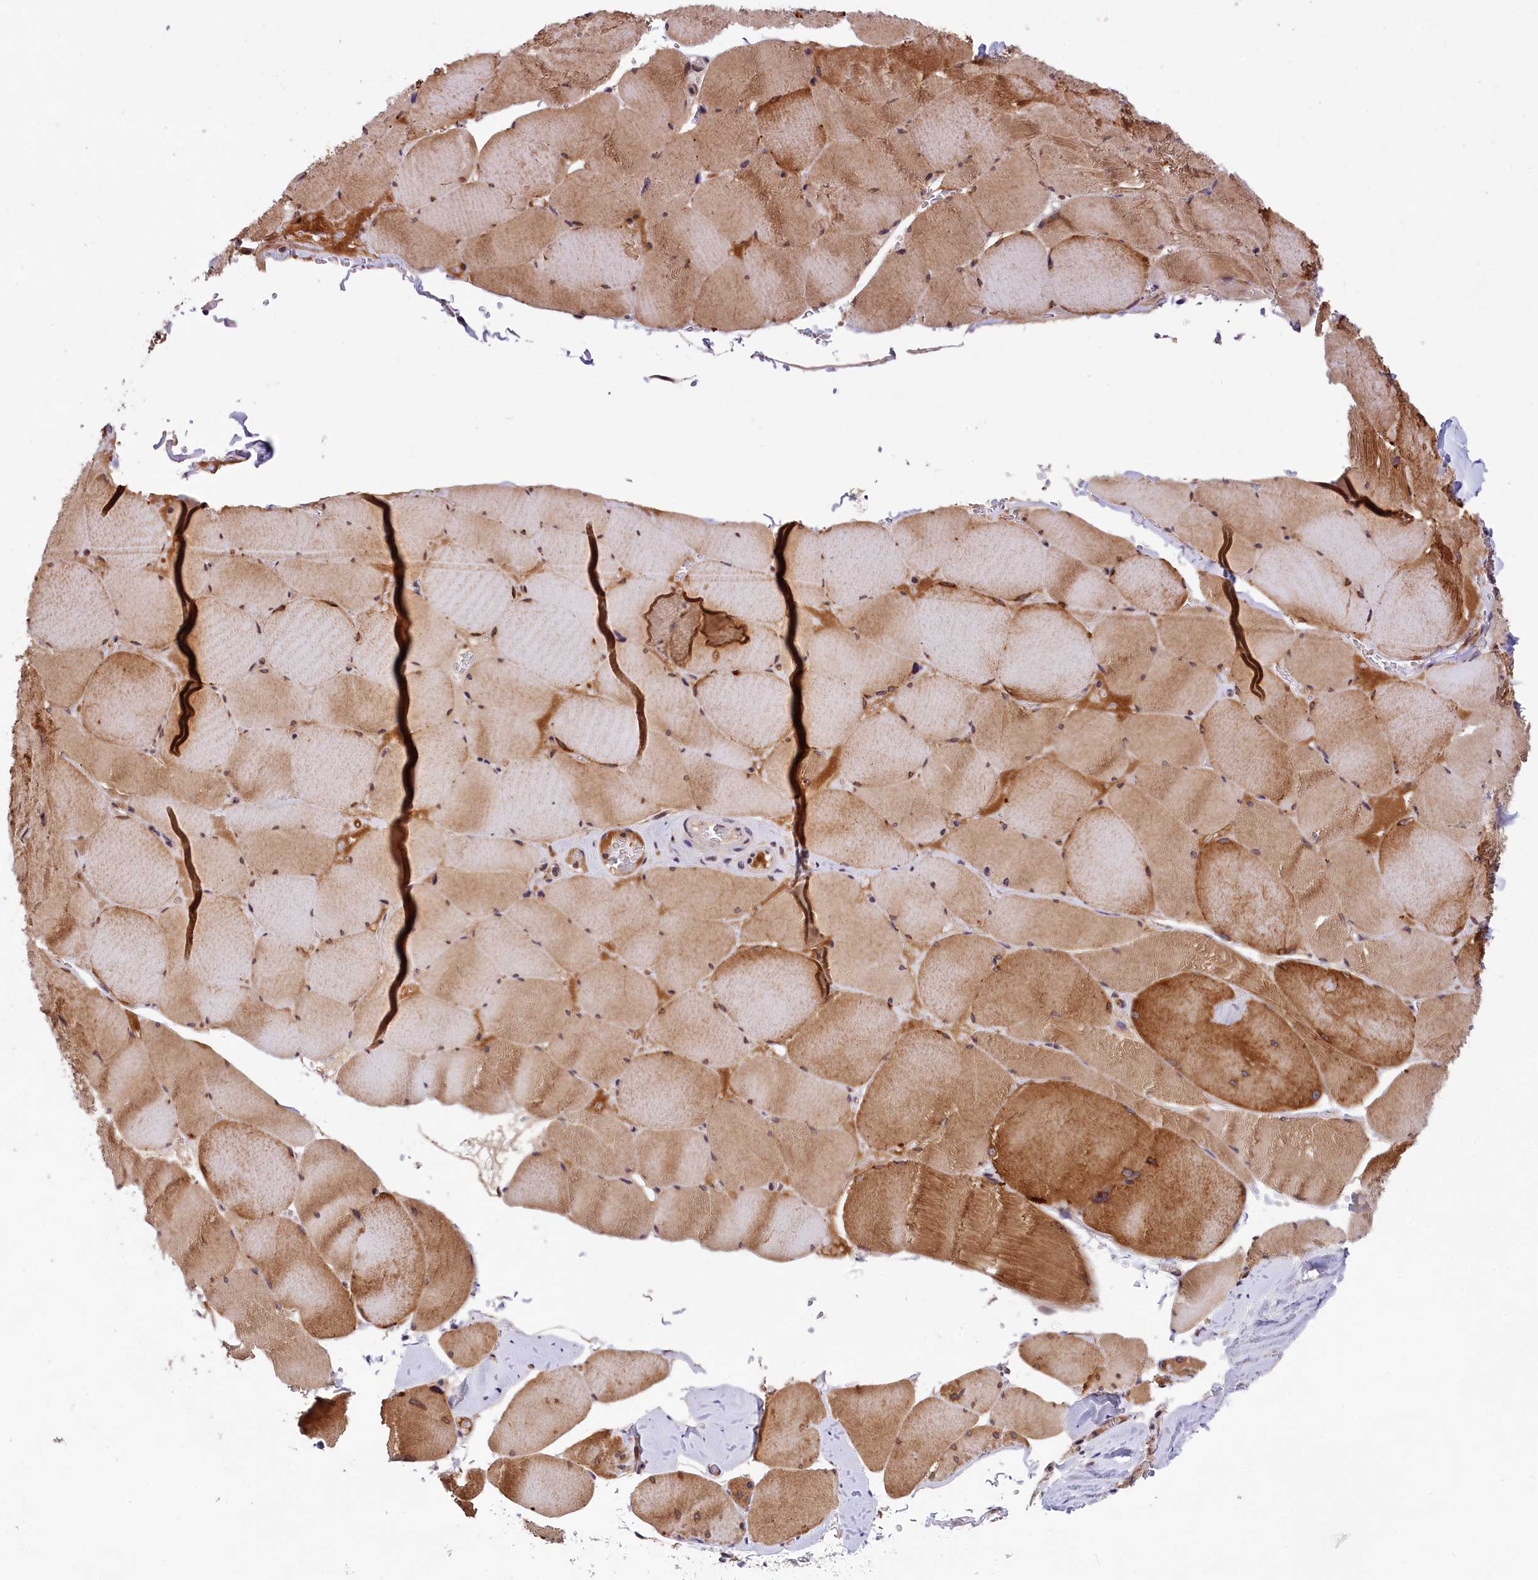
{"staining": {"intensity": "moderate", "quantity": "25%-75%", "location": "cytoplasmic/membranous"}, "tissue": "skeletal muscle", "cell_type": "Myocytes", "image_type": "normal", "snomed": [{"axis": "morphology", "description": "Normal tissue, NOS"}, {"axis": "topography", "description": "Skeletal muscle"}, {"axis": "topography", "description": "Head-Neck"}], "caption": "Immunohistochemical staining of normal human skeletal muscle reveals moderate cytoplasmic/membranous protein staining in approximately 25%-75% of myocytes. (DAB (3,3'-diaminobenzidine) IHC, brown staining for protein, blue staining for nuclei).", "gene": "FBXO45", "patient": {"sex": "male", "age": 66}}